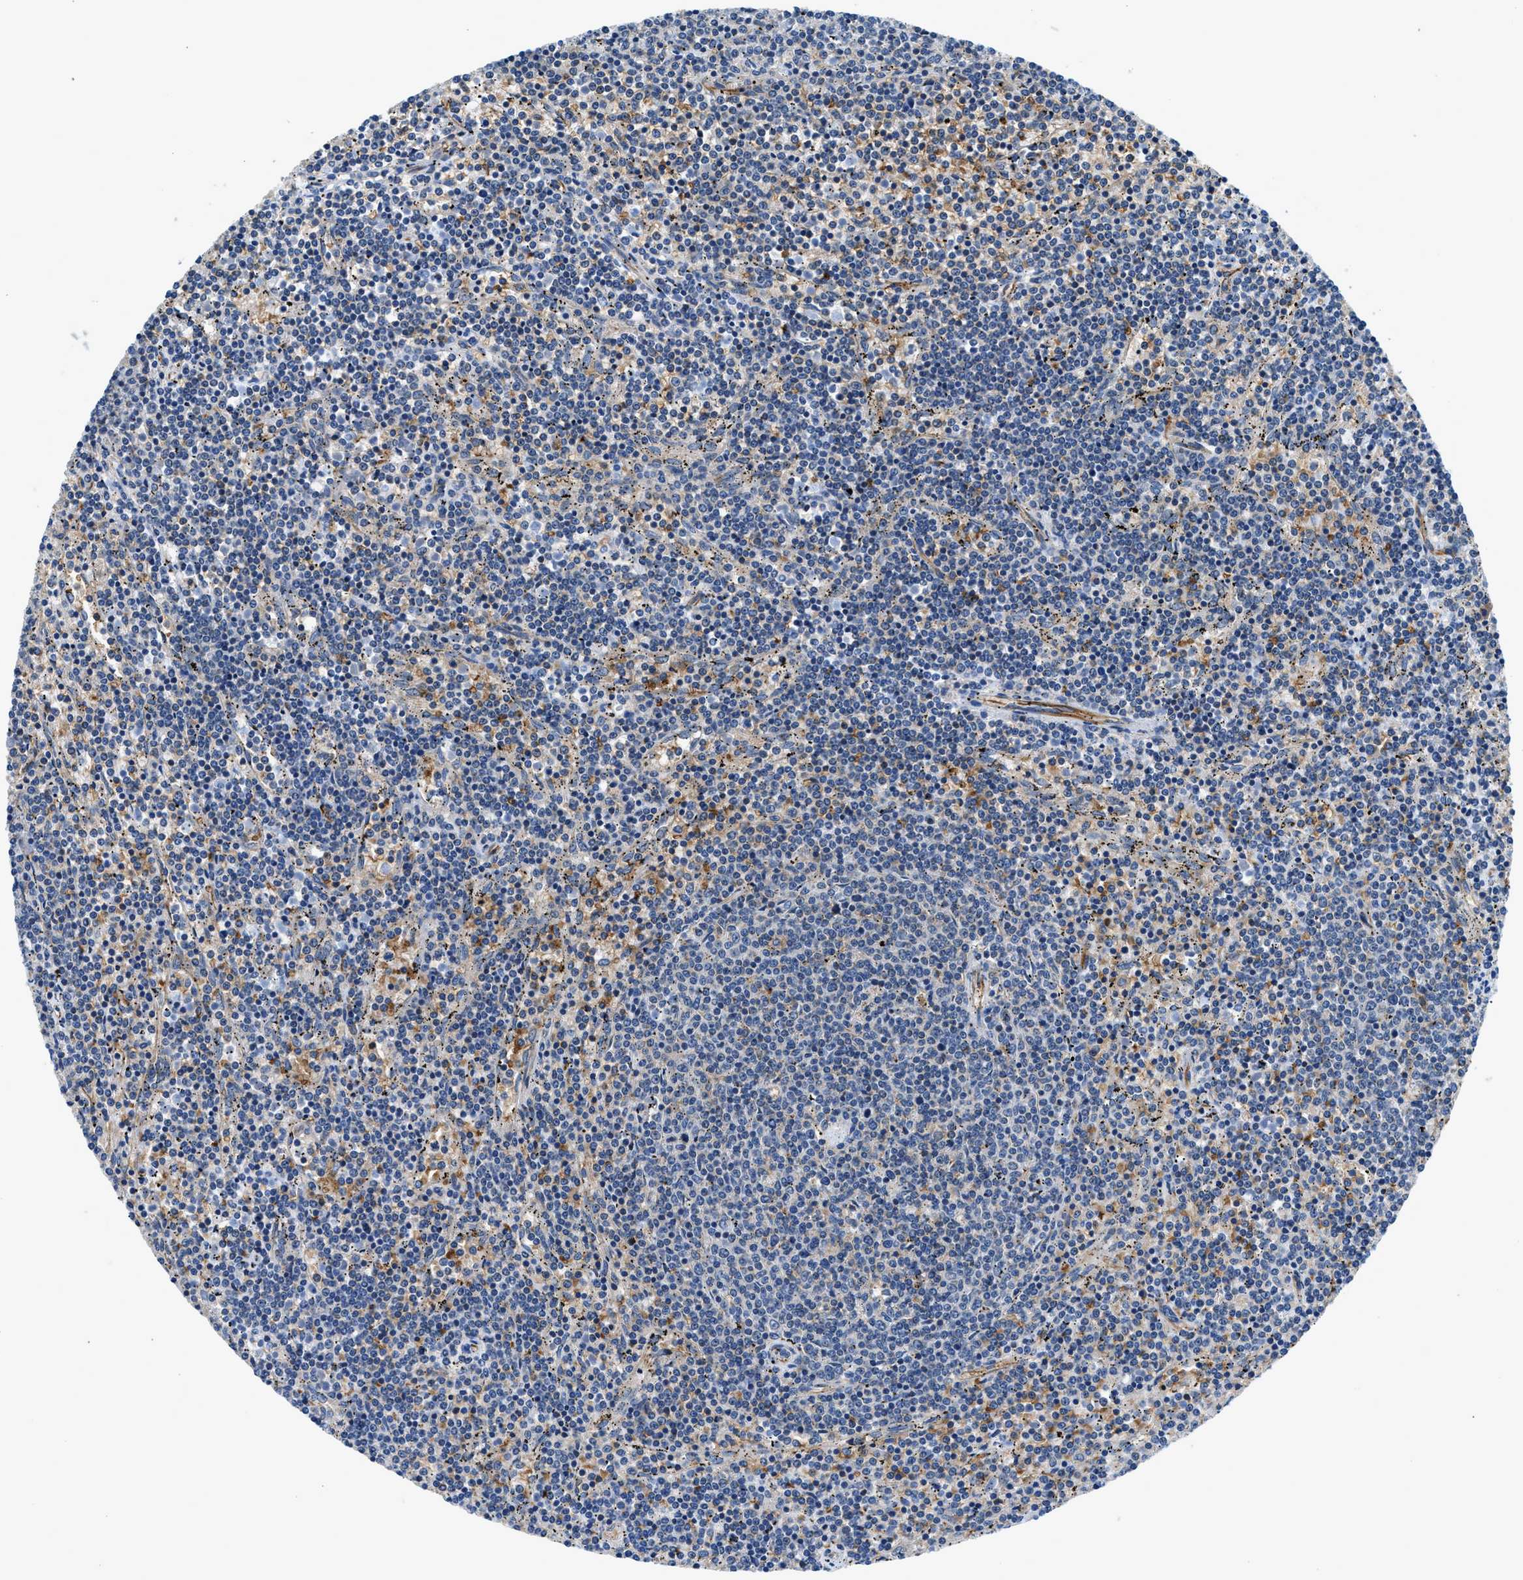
{"staining": {"intensity": "moderate", "quantity": "<25%", "location": "cytoplasmic/membranous"}, "tissue": "lymphoma", "cell_type": "Tumor cells", "image_type": "cancer", "snomed": [{"axis": "morphology", "description": "Malignant lymphoma, non-Hodgkin's type, Low grade"}, {"axis": "topography", "description": "Spleen"}], "caption": "Tumor cells demonstrate moderate cytoplasmic/membranous staining in about <25% of cells in lymphoma.", "gene": "LPIN2", "patient": {"sex": "female", "age": 50}}